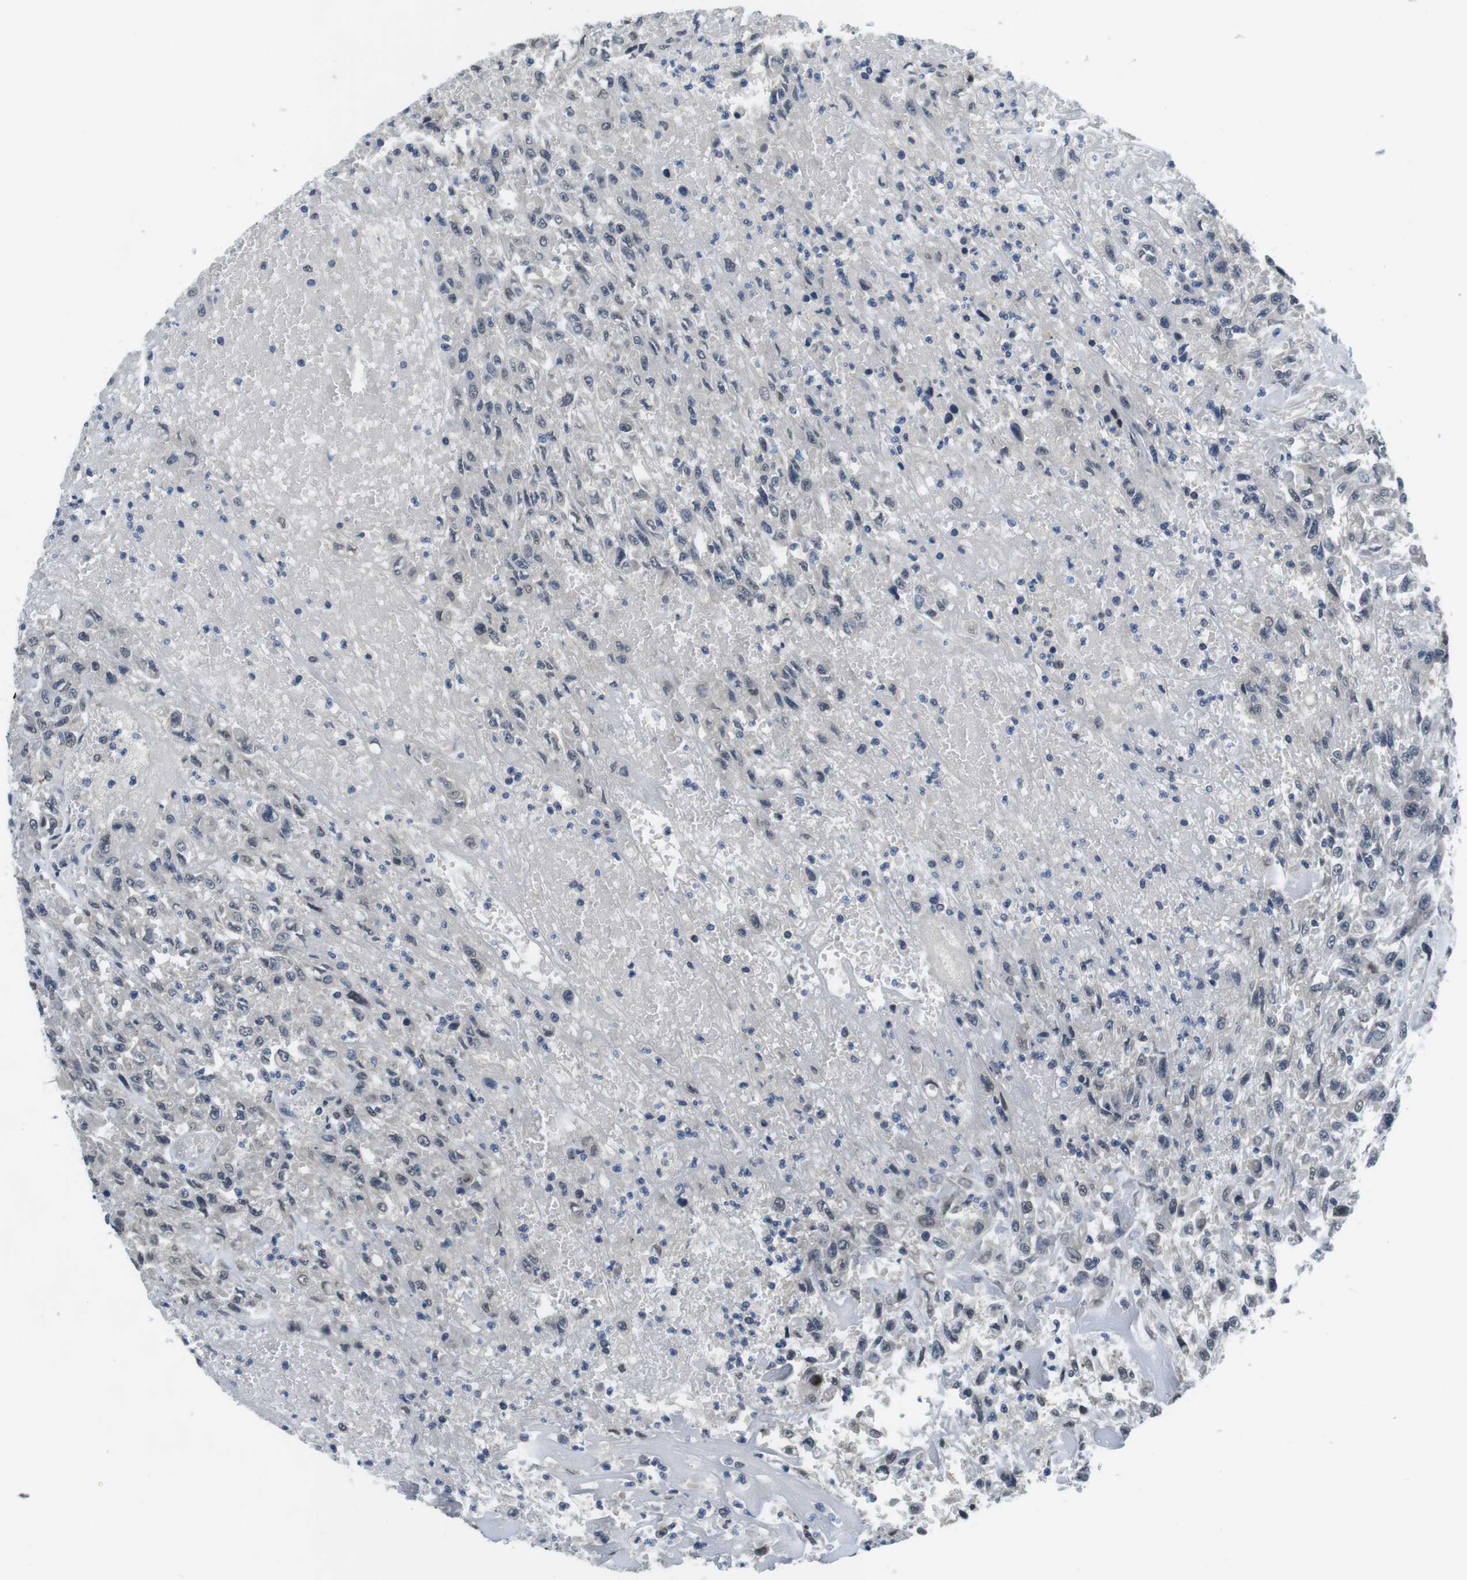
{"staining": {"intensity": "weak", "quantity": "<25%", "location": "nuclear"}, "tissue": "urothelial cancer", "cell_type": "Tumor cells", "image_type": "cancer", "snomed": [{"axis": "morphology", "description": "Urothelial carcinoma, High grade"}, {"axis": "topography", "description": "Urinary bladder"}], "caption": "This is an IHC photomicrograph of urothelial cancer. There is no expression in tumor cells.", "gene": "CD163L1", "patient": {"sex": "male", "age": 46}}